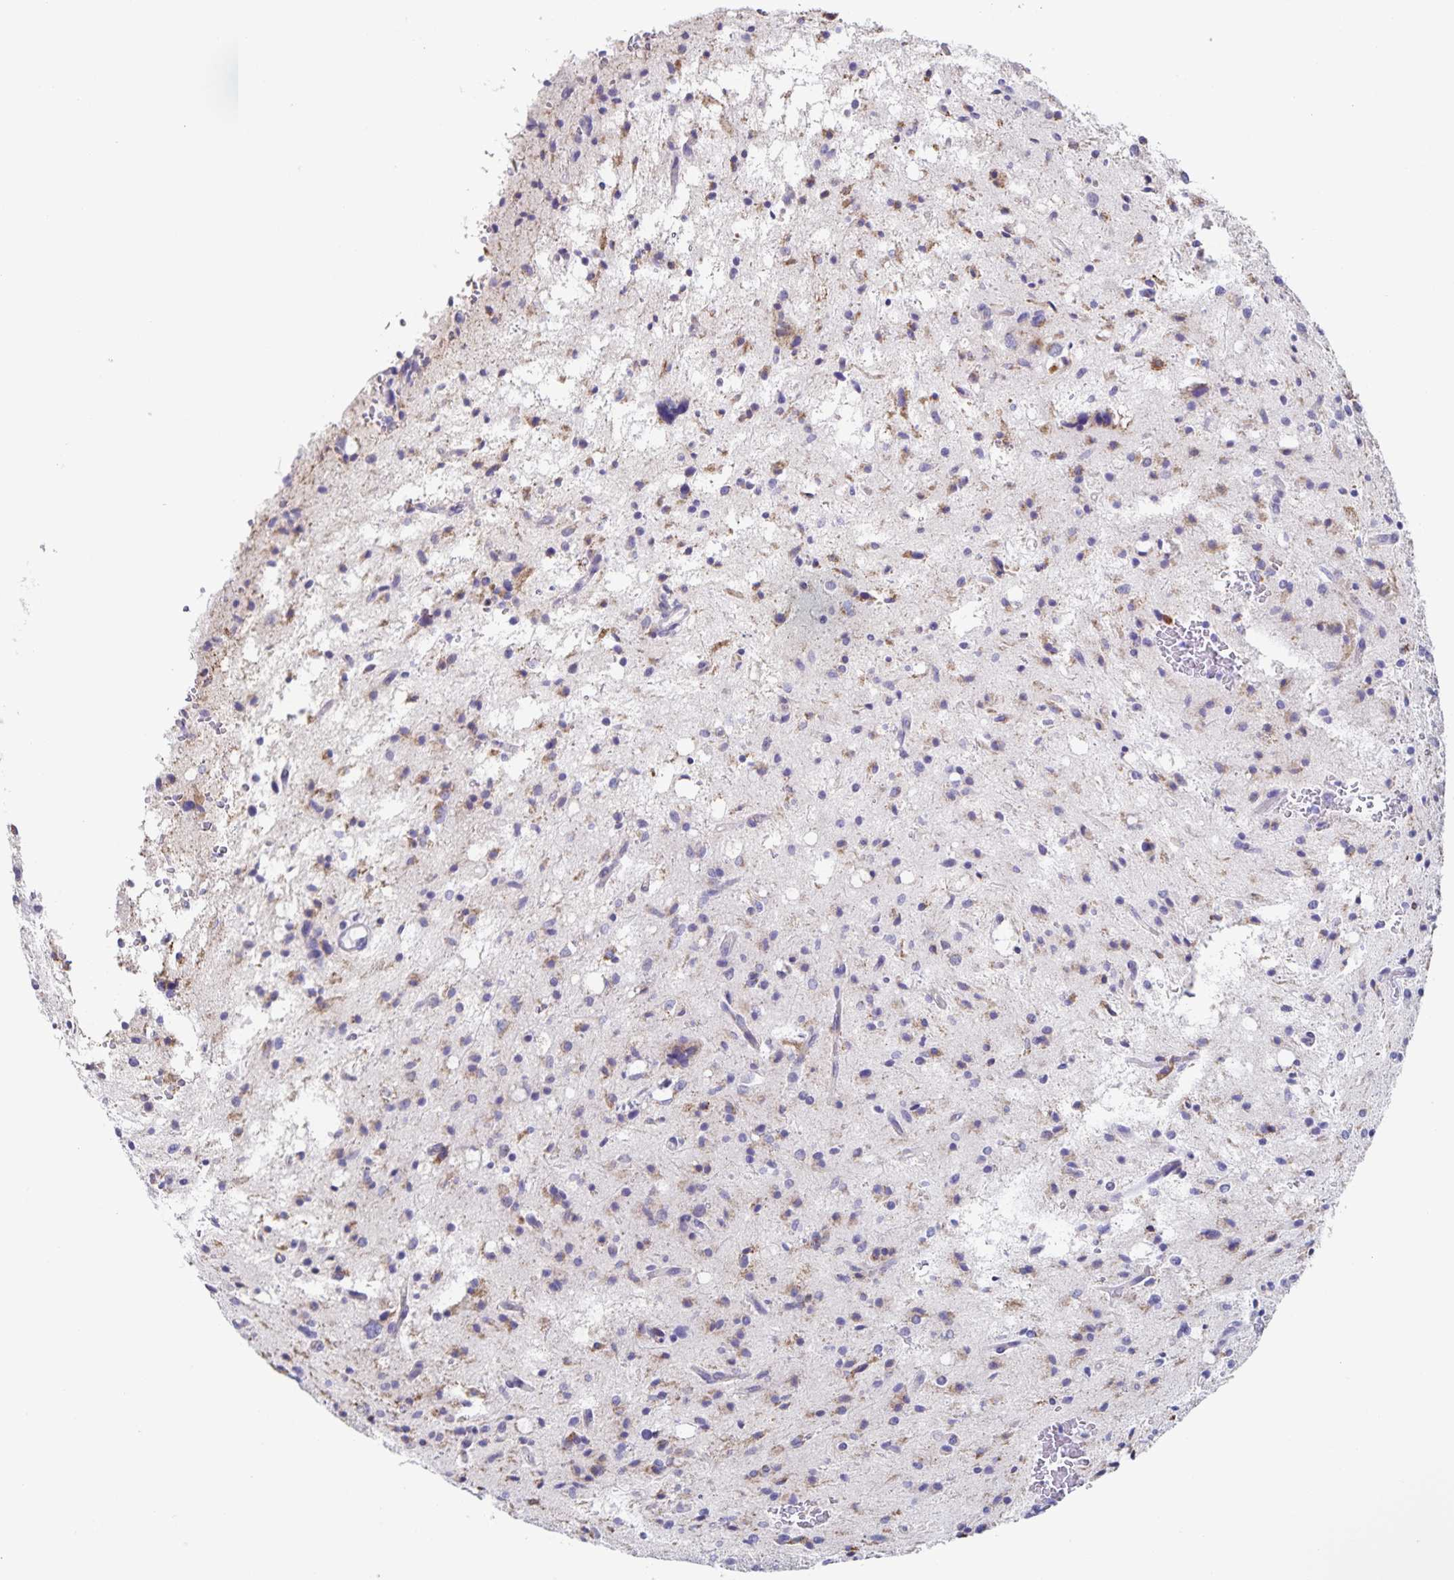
{"staining": {"intensity": "weak", "quantity": "25%-75%", "location": "cytoplasmic/membranous"}, "tissue": "glioma", "cell_type": "Tumor cells", "image_type": "cancer", "snomed": [{"axis": "morphology", "description": "Glioma, malignant, Low grade"}, {"axis": "topography", "description": "Brain"}], "caption": "Malignant glioma (low-grade) stained with a brown dye exhibits weak cytoplasmic/membranous positive expression in approximately 25%-75% of tumor cells.", "gene": "CENPH", "patient": {"sex": "female", "age": 58}}